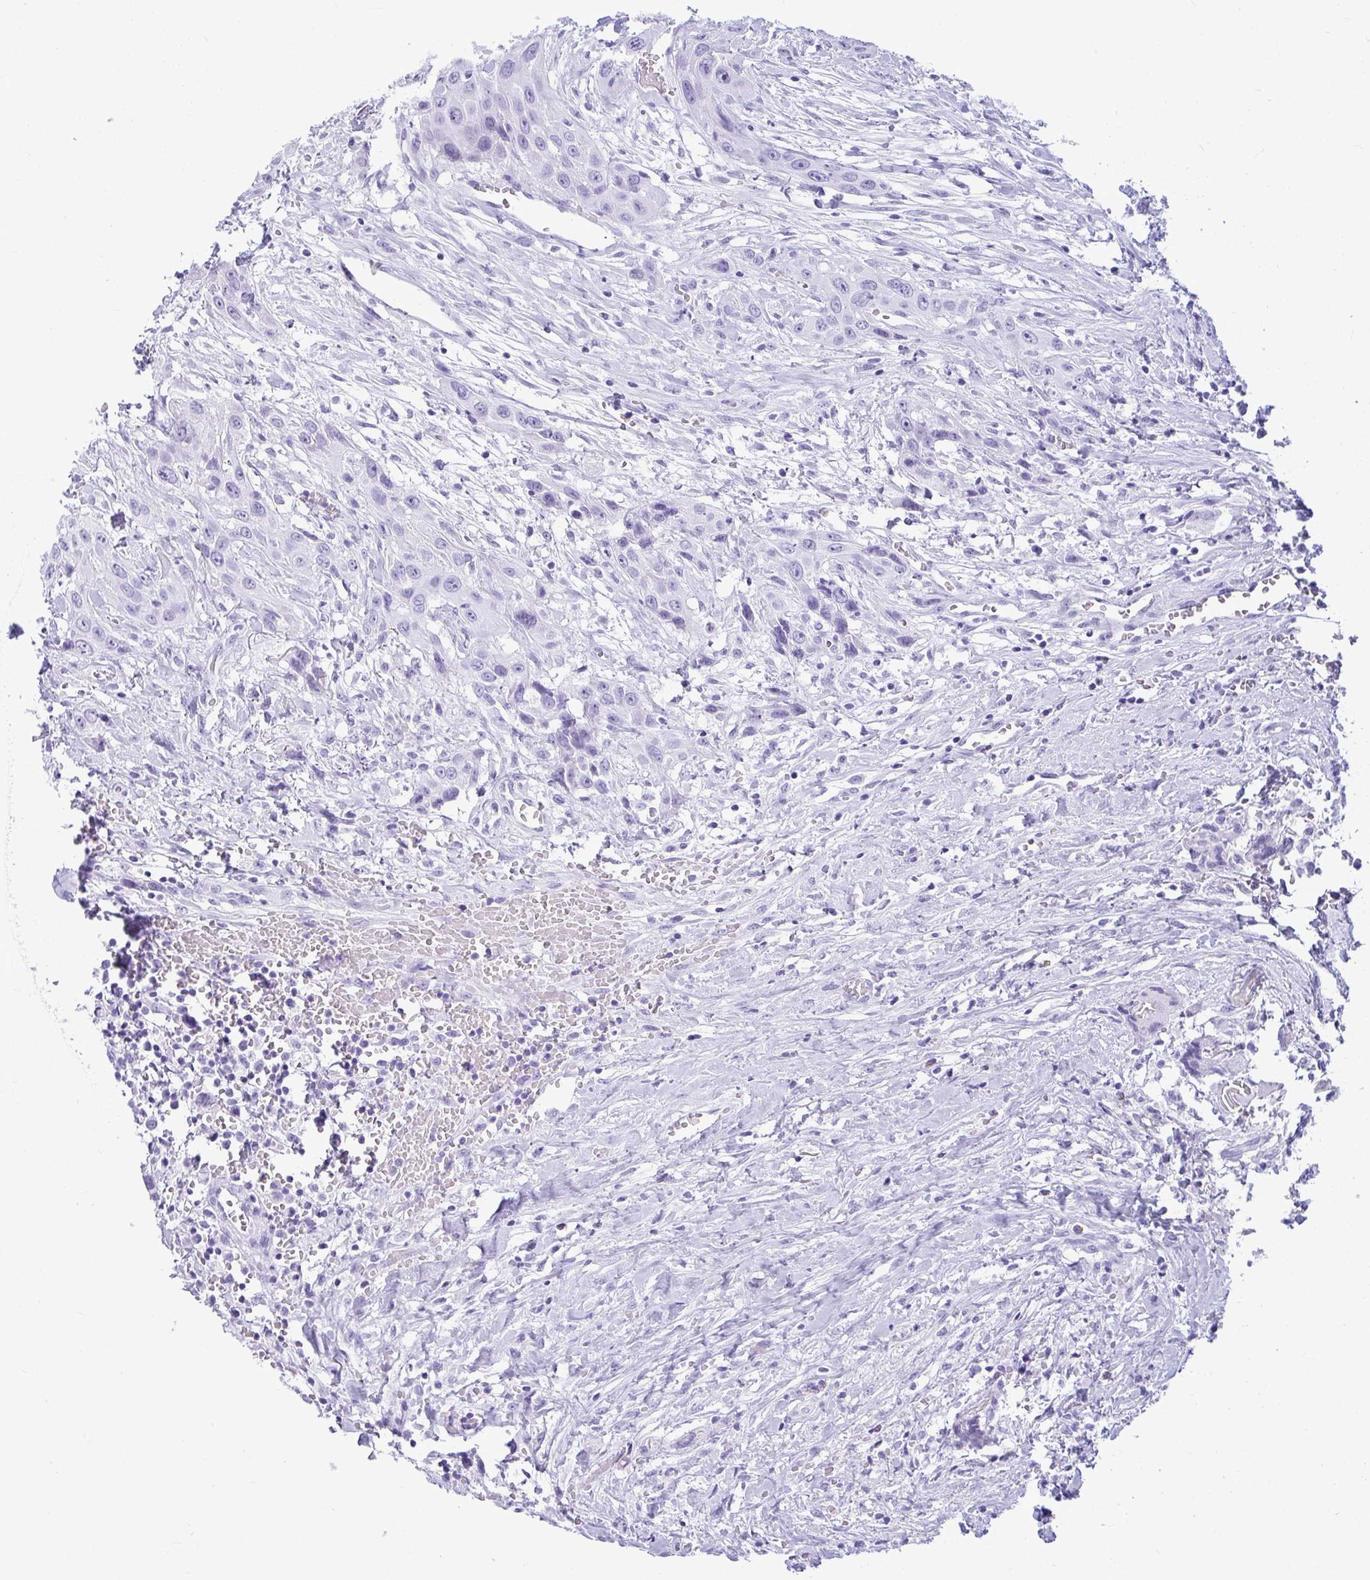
{"staining": {"intensity": "negative", "quantity": "none", "location": "none"}, "tissue": "head and neck cancer", "cell_type": "Tumor cells", "image_type": "cancer", "snomed": [{"axis": "morphology", "description": "Squamous cell carcinoma, NOS"}, {"axis": "topography", "description": "Head-Neck"}], "caption": "This is a histopathology image of immunohistochemistry (IHC) staining of head and neck squamous cell carcinoma, which shows no positivity in tumor cells.", "gene": "CLGN", "patient": {"sex": "male", "age": 81}}